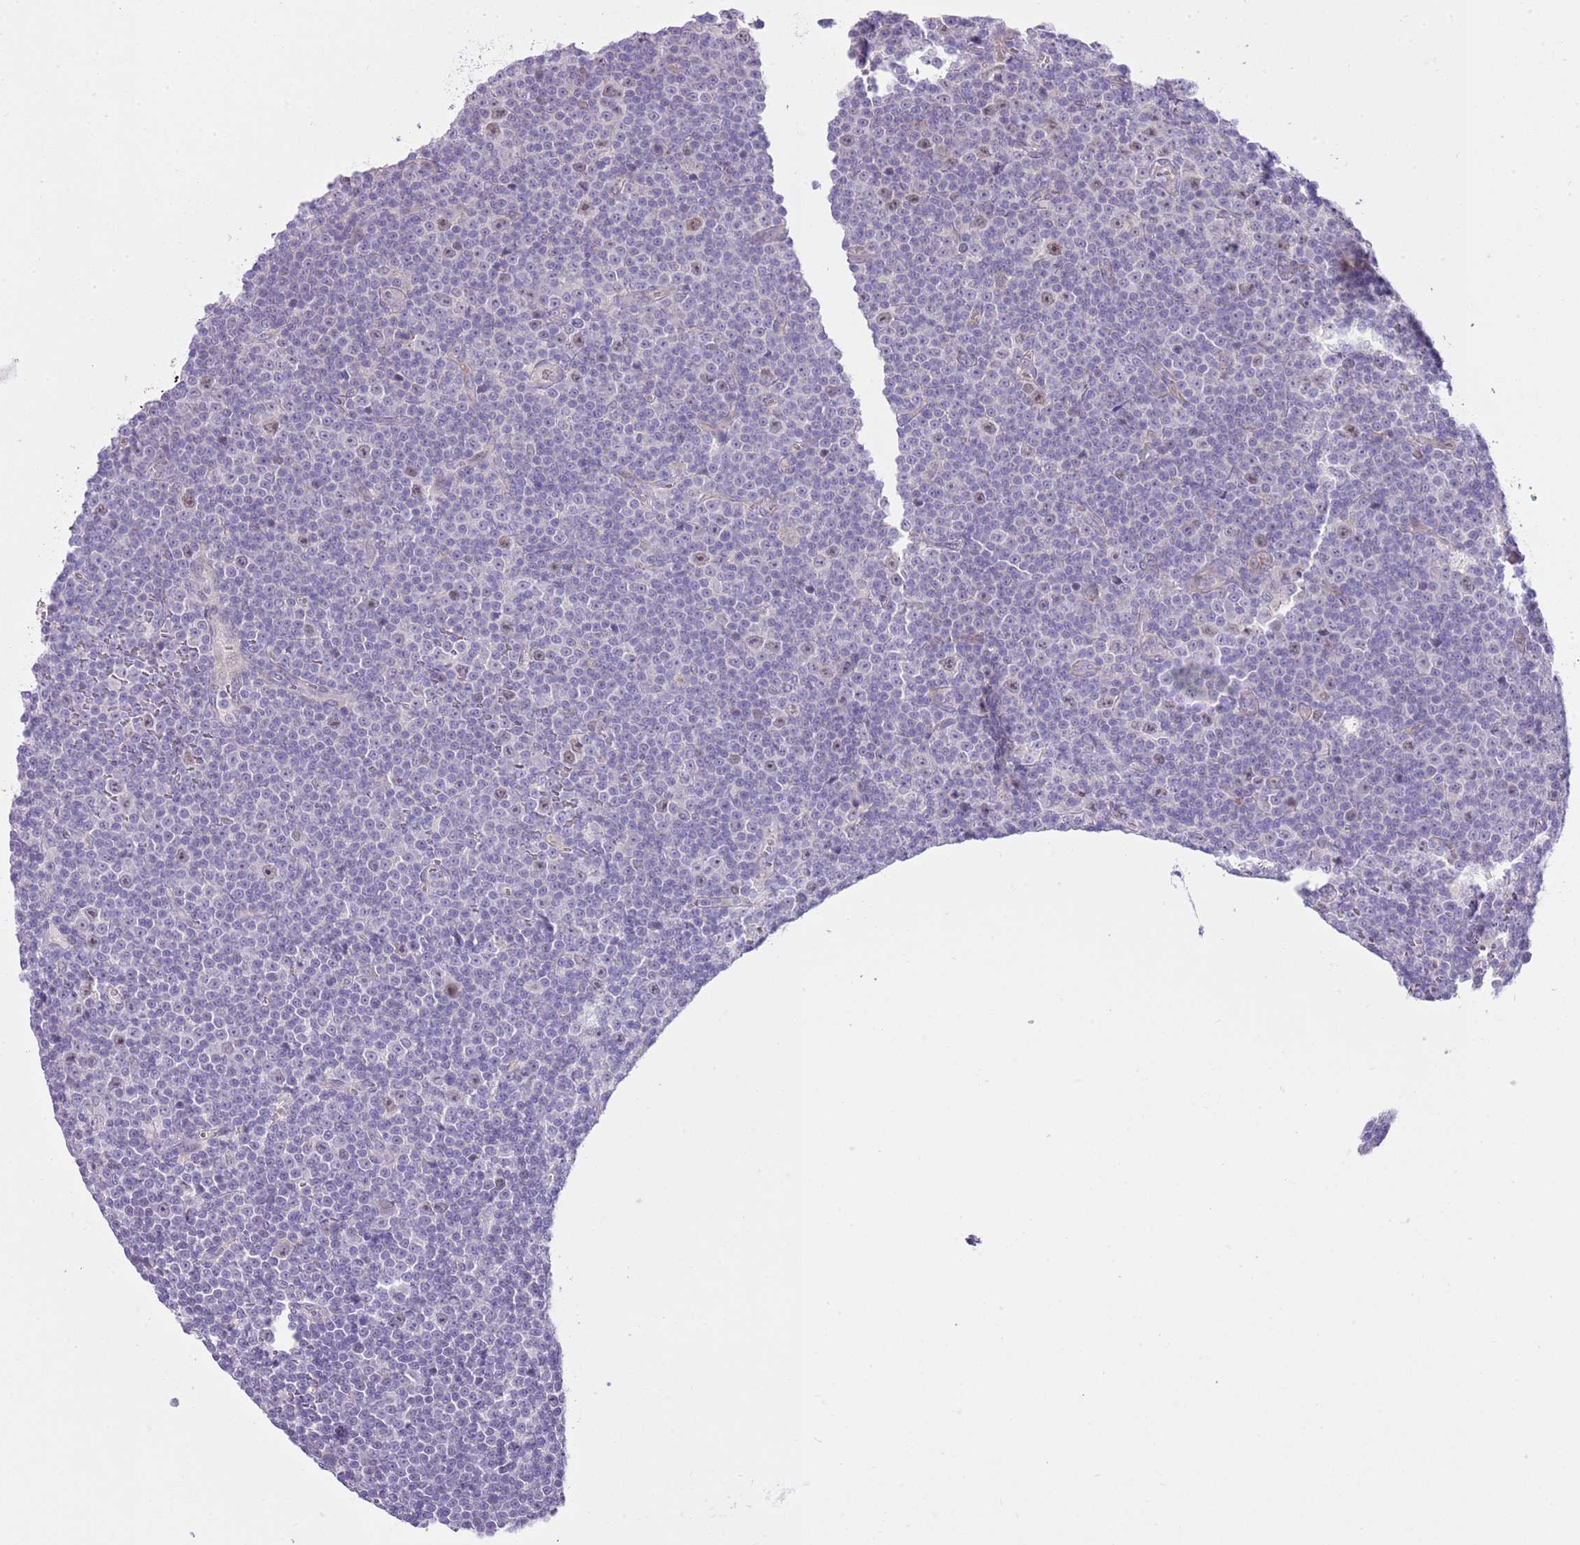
{"staining": {"intensity": "negative", "quantity": "none", "location": "none"}, "tissue": "lymphoma", "cell_type": "Tumor cells", "image_type": "cancer", "snomed": [{"axis": "morphology", "description": "Malignant lymphoma, non-Hodgkin's type, Low grade"}, {"axis": "topography", "description": "Lymph node"}], "caption": "Immunohistochemistry (IHC) micrograph of human low-grade malignant lymphoma, non-Hodgkin's type stained for a protein (brown), which reveals no positivity in tumor cells.", "gene": "FBRSL1", "patient": {"sex": "female", "age": 67}}